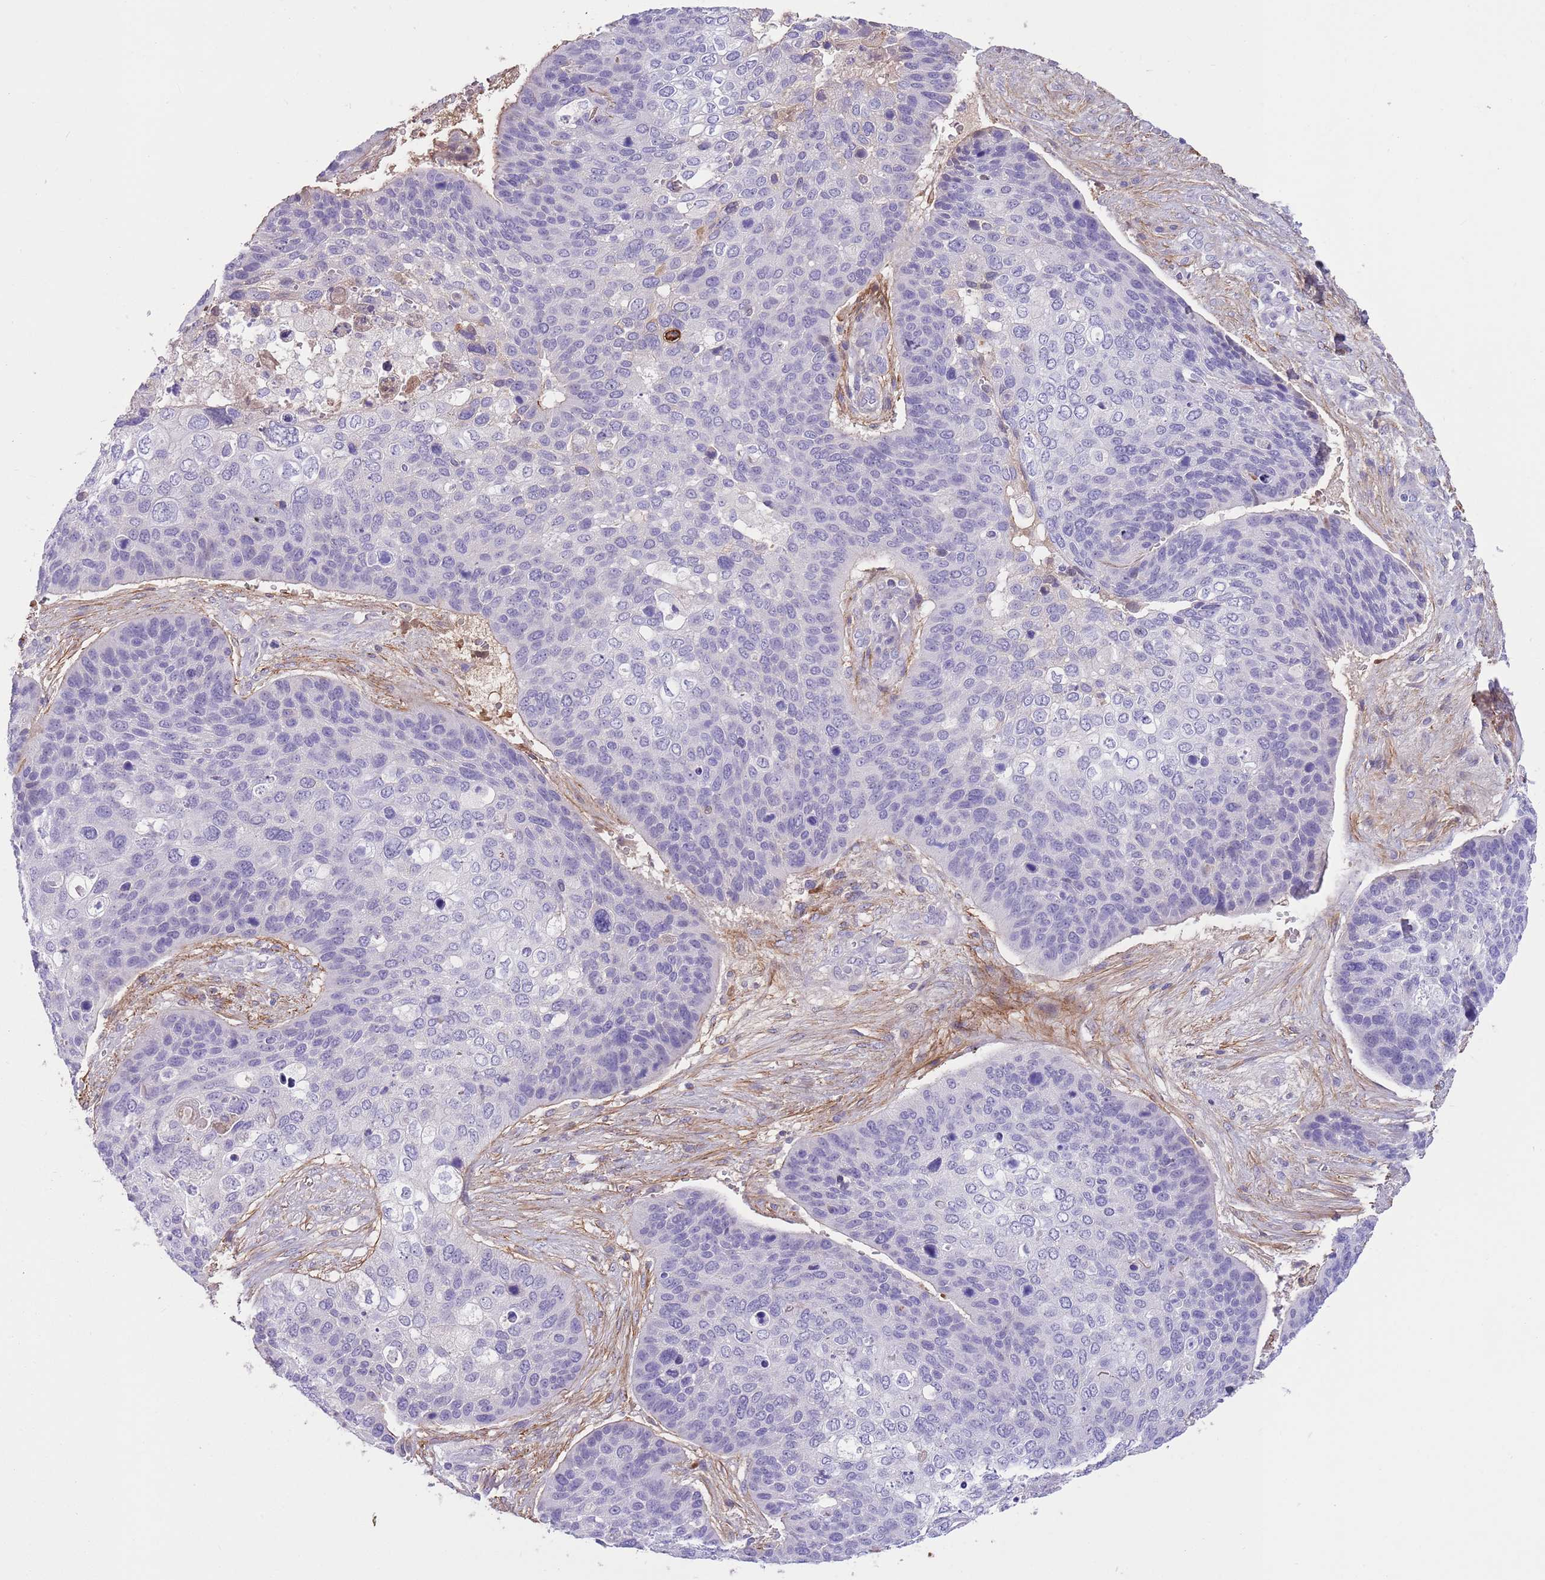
{"staining": {"intensity": "negative", "quantity": "none", "location": "none"}, "tissue": "skin cancer", "cell_type": "Tumor cells", "image_type": "cancer", "snomed": [{"axis": "morphology", "description": "Basal cell carcinoma"}, {"axis": "topography", "description": "Skin"}], "caption": "IHC photomicrograph of skin cancer stained for a protein (brown), which shows no expression in tumor cells.", "gene": "LEPROTL1", "patient": {"sex": "female", "age": 74}}